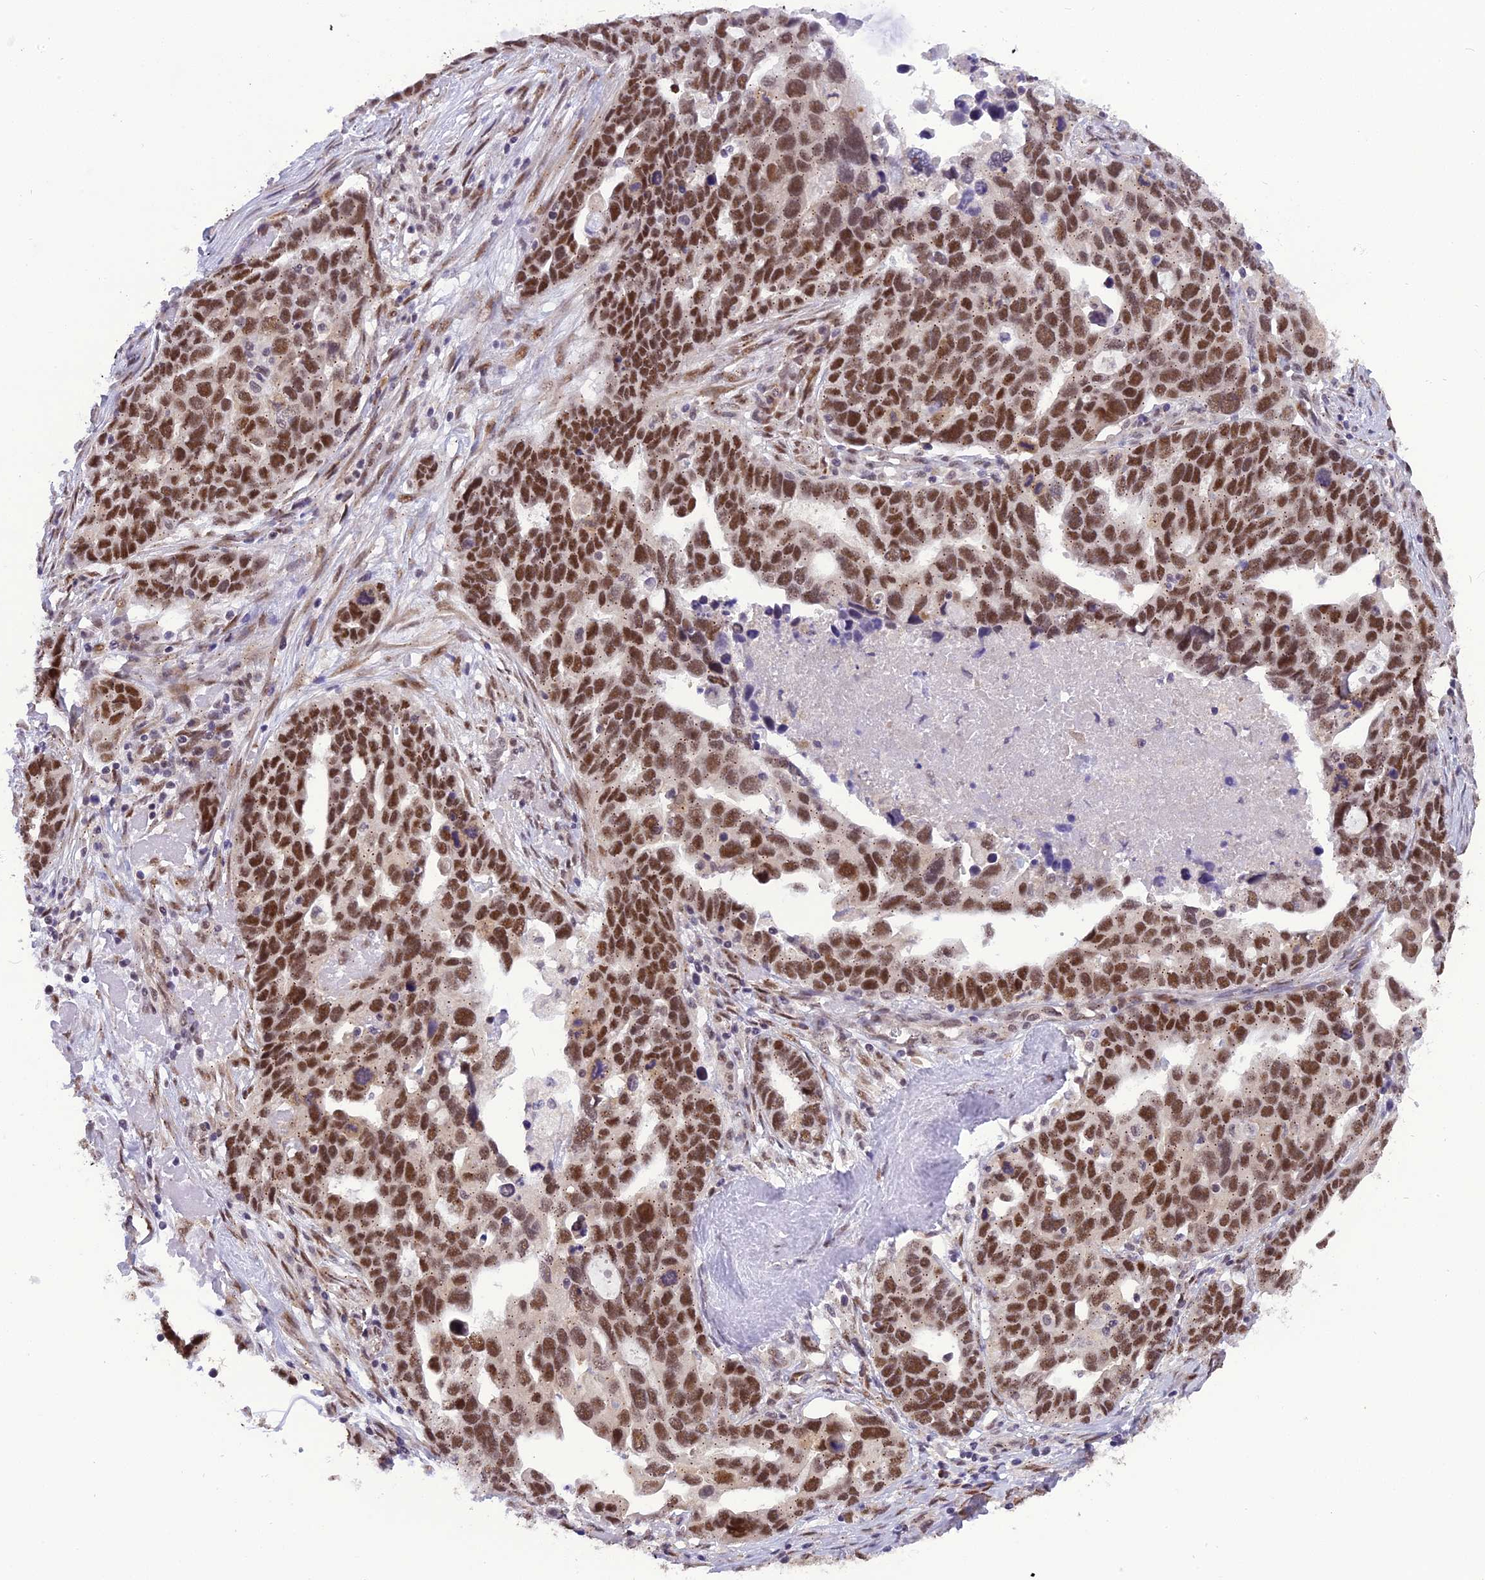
{"staining": {"intensity": "strong", "quantity": ">75%", "location": "nuclear"}, "tissue": "ovarian cancer", "cell_type": "Tumor cells", "image_type": "cancer", "snomed": [{"axis": "morphology", "description": "Cystadenocarcinoma, serous, NOS"}, {"axis": "topography", "description": "Ovary"}], "caption": "Human ovarian cancer (serous cystadenocarcinoma) stained for a protein (brown) shows strong nuclear positive positivity in about >75% of tumor cells.", "gene": "IRF2BP1", "patient": {"sex": "female", "age": 54}}